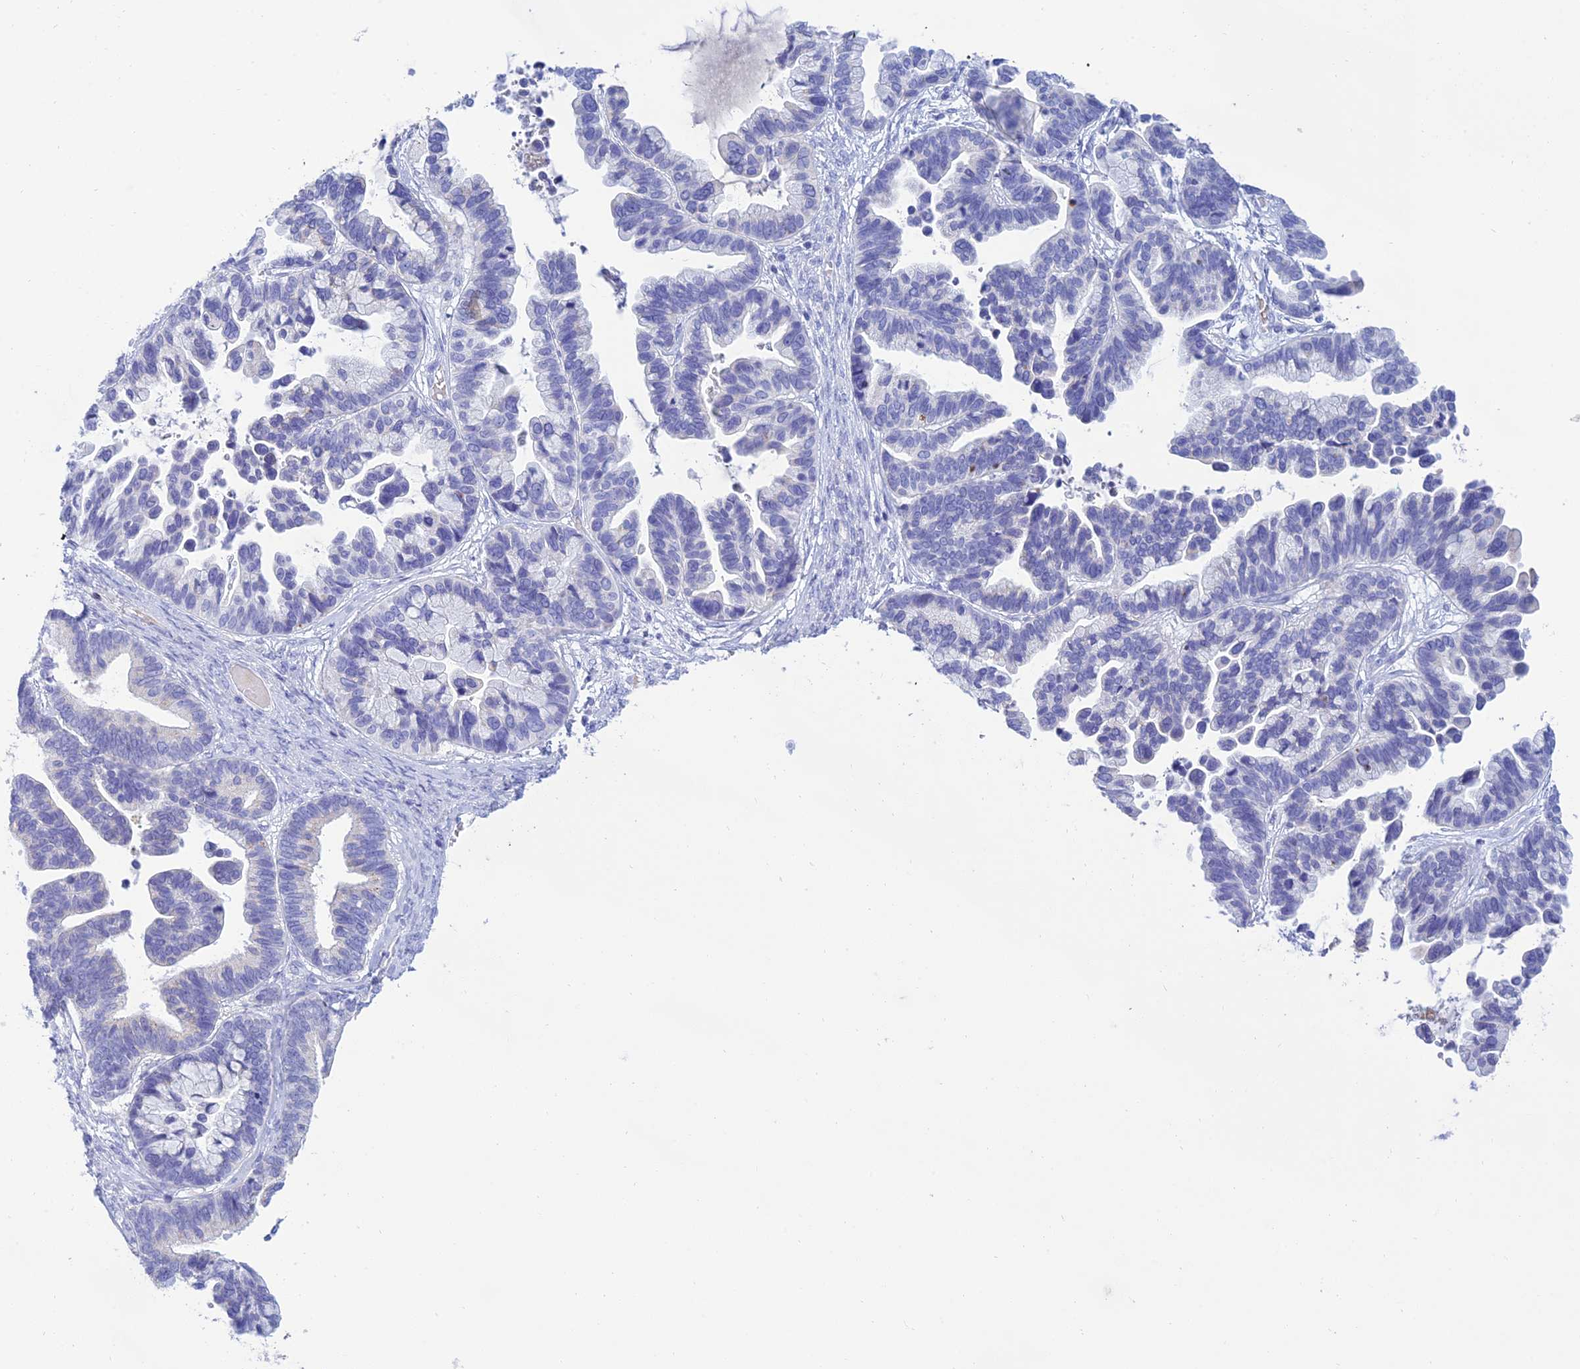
{"staining": {"intensity": "negative", "quantity": "none", "location": "none"}, "tissue": "ovarian cancer", "cell_type": "Tumor cells", "image_type": "cancer", "snomed": [{"axis": "morphology", "description": "Cystadenocarcinoma, serous, NOS"}, {"axis": "topography", "description": "Ovary"}], "caption": "DAB immunohistochemical staining of ovarian cancer exhibits no significant staining in tumor cells.", "gene": "MAL2", "patient": {"sex": "female", "age": 56}}